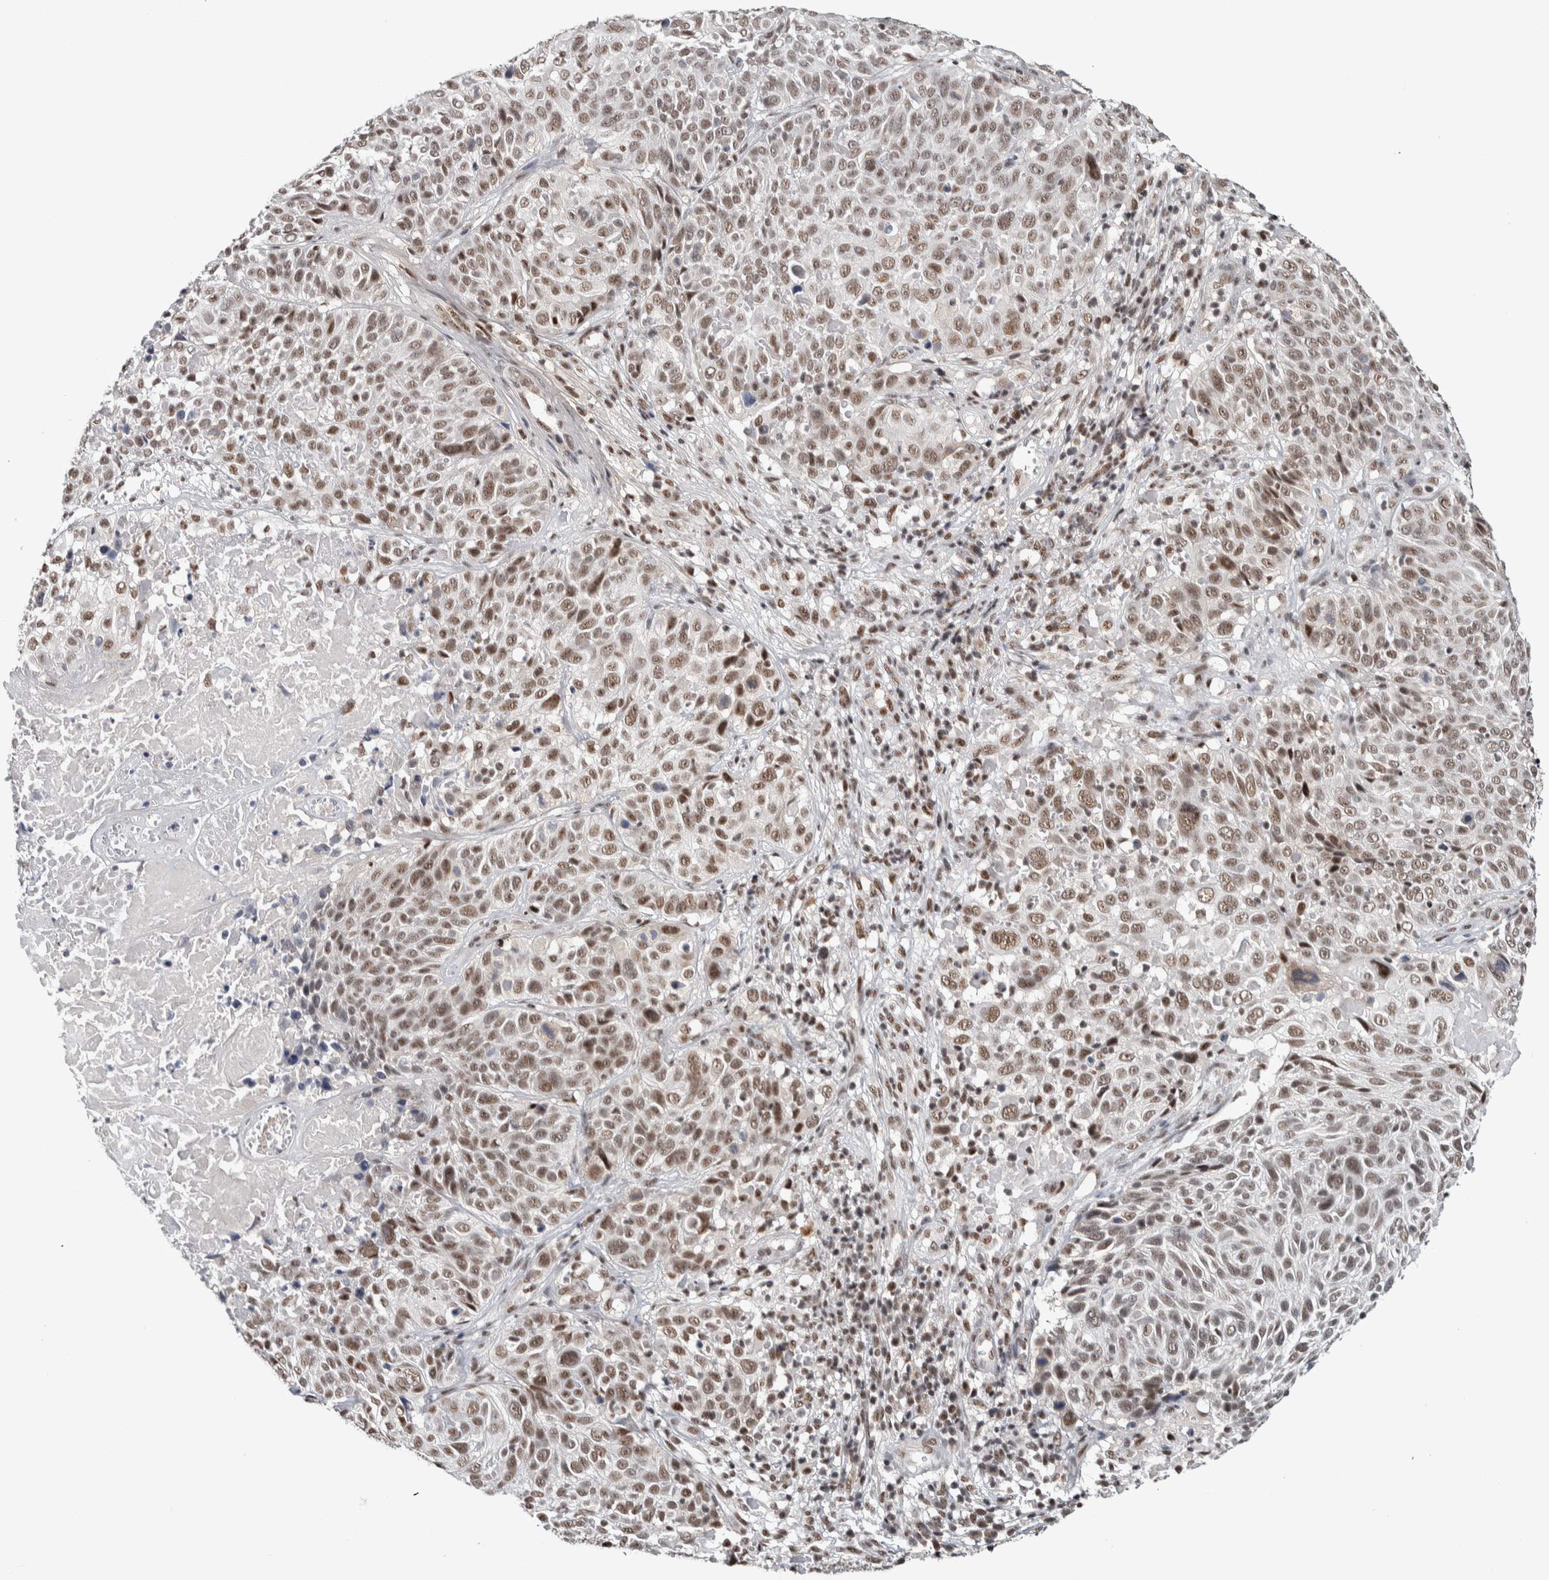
{"staining": {"intensity": "moderate", "quantity": ">75%", "location": "nuclear"}, "tissue": "cervical cancer", "cell_type": "Tumor cells", "image_type": "cancer", "snomed": [{"axis": "morphology", "description": "Squamous cell carcinoma, NOS"}, {"axis": "topography", "description": "Cervix"}], "caption": "Brown immunohistochemical staining in cervical cancer reveals moderate nuclear positivity in approximately >75% of tumor cells. The protein of interest is shown in brown color, while the nuclei are stained blue.", "gene": "ASPN", "patient": {"sex": "female", "age": 74}}